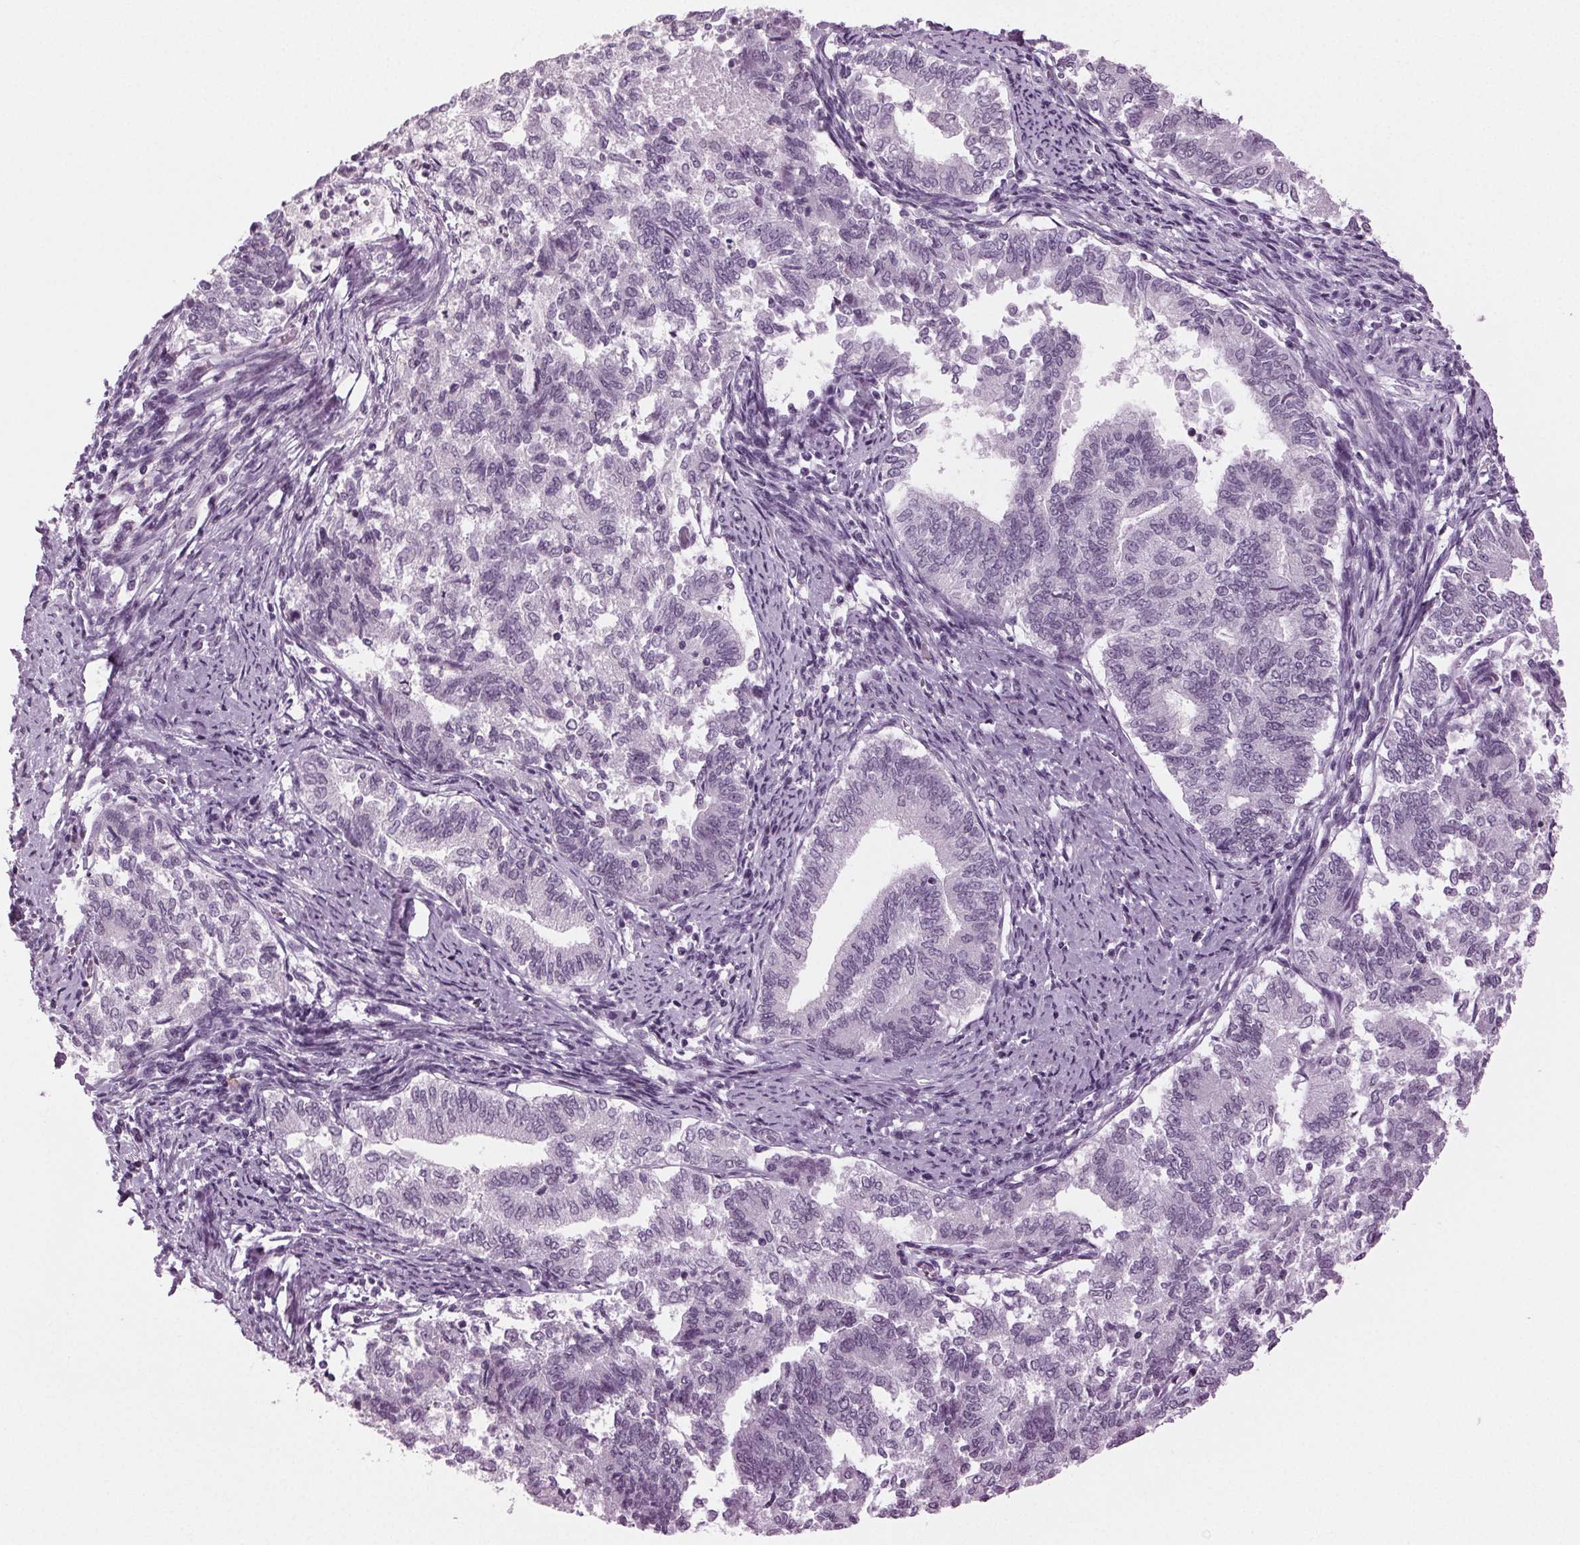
{"staining": {"intensity": "negative", "quantity": "none", "location": "none"}, "tissue": "endometrial cancer", "cell_type": "Tumor cells", "image_type": "cancer", "snomed": [{"axis": "morphology", "description": "Adenocarcinoma, NOS"}, {"axis": "topography", "description": "Endometrium"}], "caption": "Histopathology image shows no significant protein staining in tumor cells of endometrial cancer. (DAB IHC visualized using brightfield microscopy, high magnification).", "gene": "DNAH12", "patient": {"sex": "female", "age": 65}}